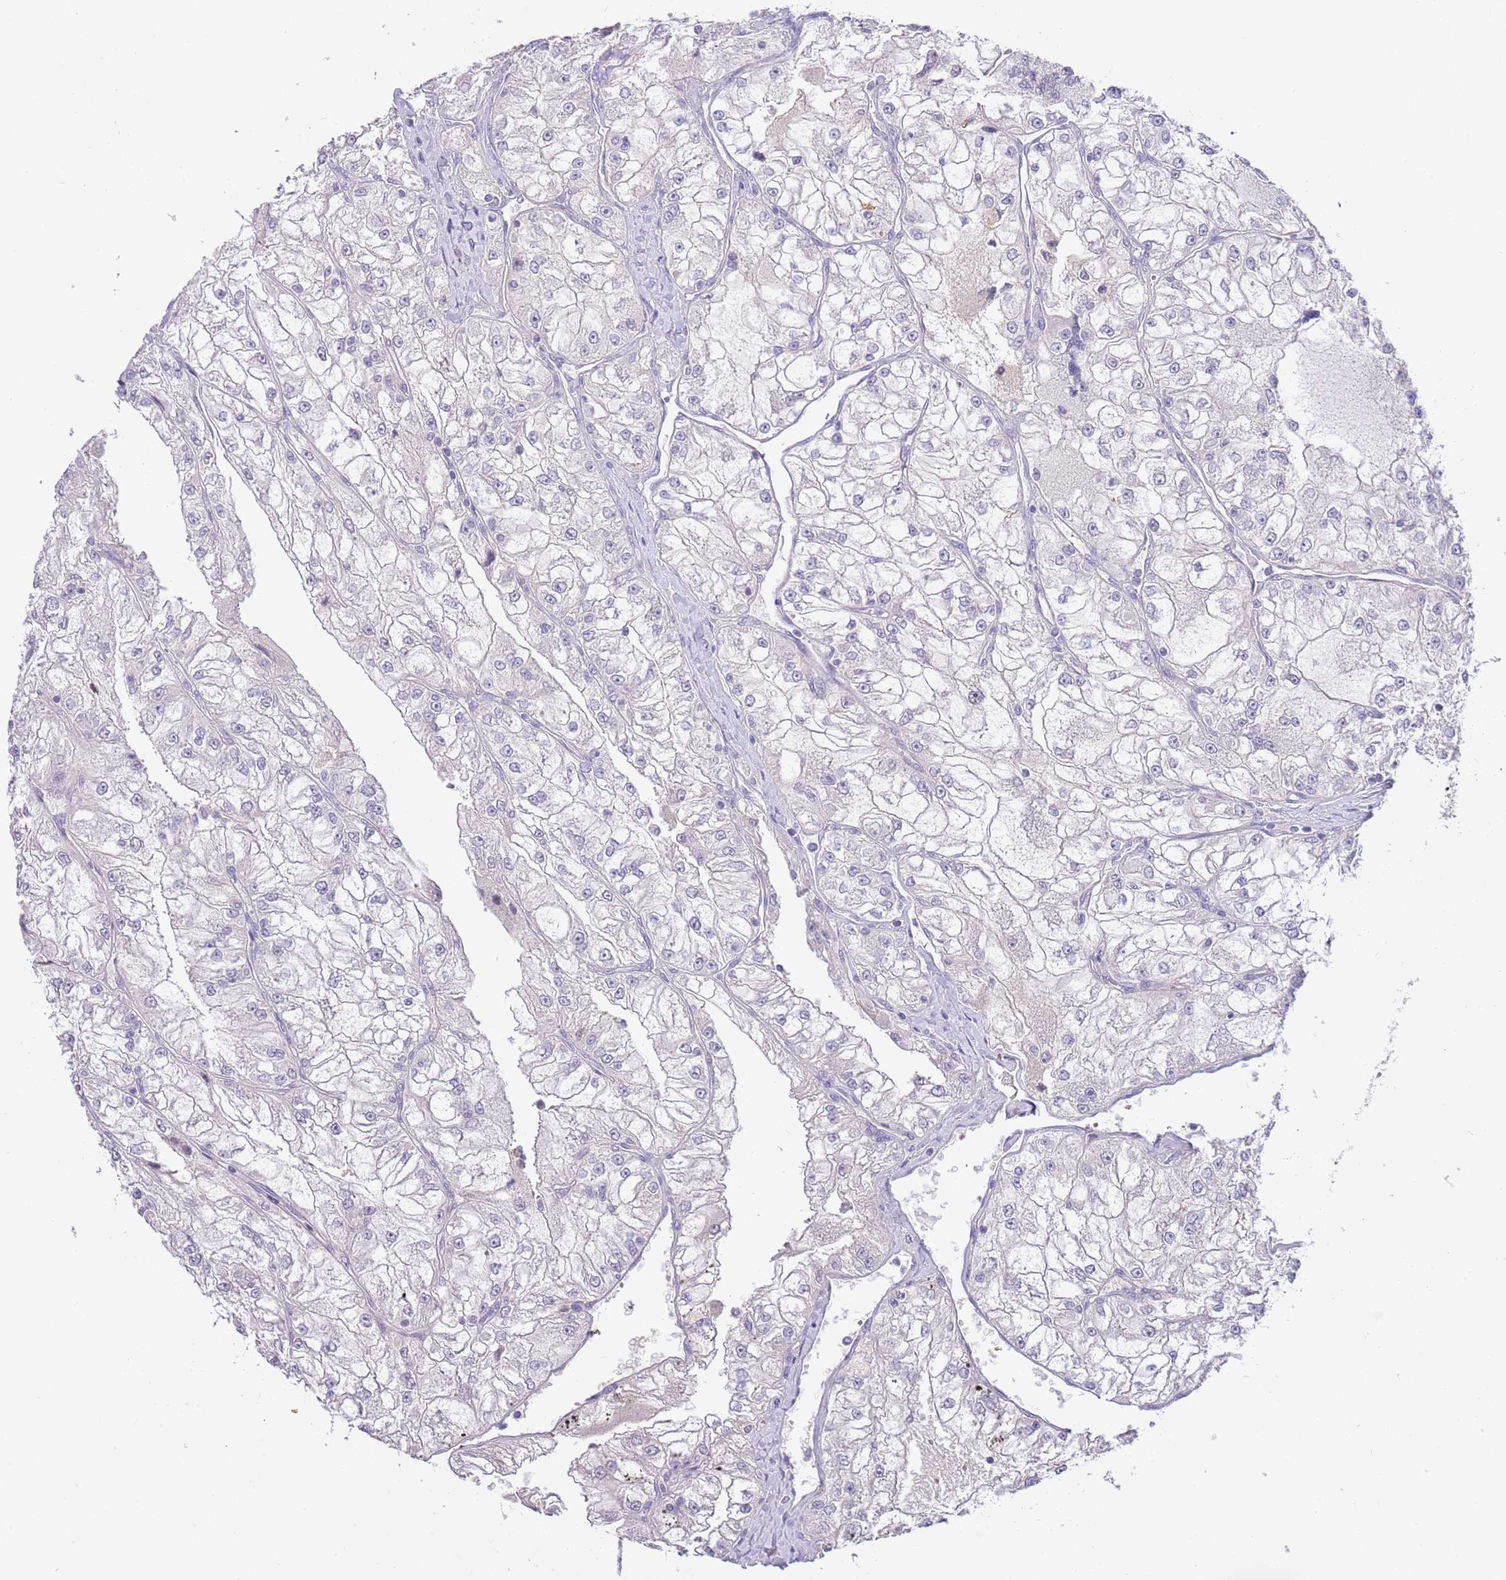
{"staining": {"intensity": "negative", "quantity": "none", "location": "none"}, "tissue": "renal cancer", "cell_type": "Tumor cells", "image_type": "cancer", "snomed": [{"axis": "morphology", "description": "Adenocarcinoma, NOS"}, {"axis": "topography", "description": "Kidney"}], "caption": "Immunohistochemical staining of renal cancer (adenocarcinoma) displays no significant expression in tumor cells.", "gene": "CFAP73", "patient": {"sex": "female", "age": 72}}